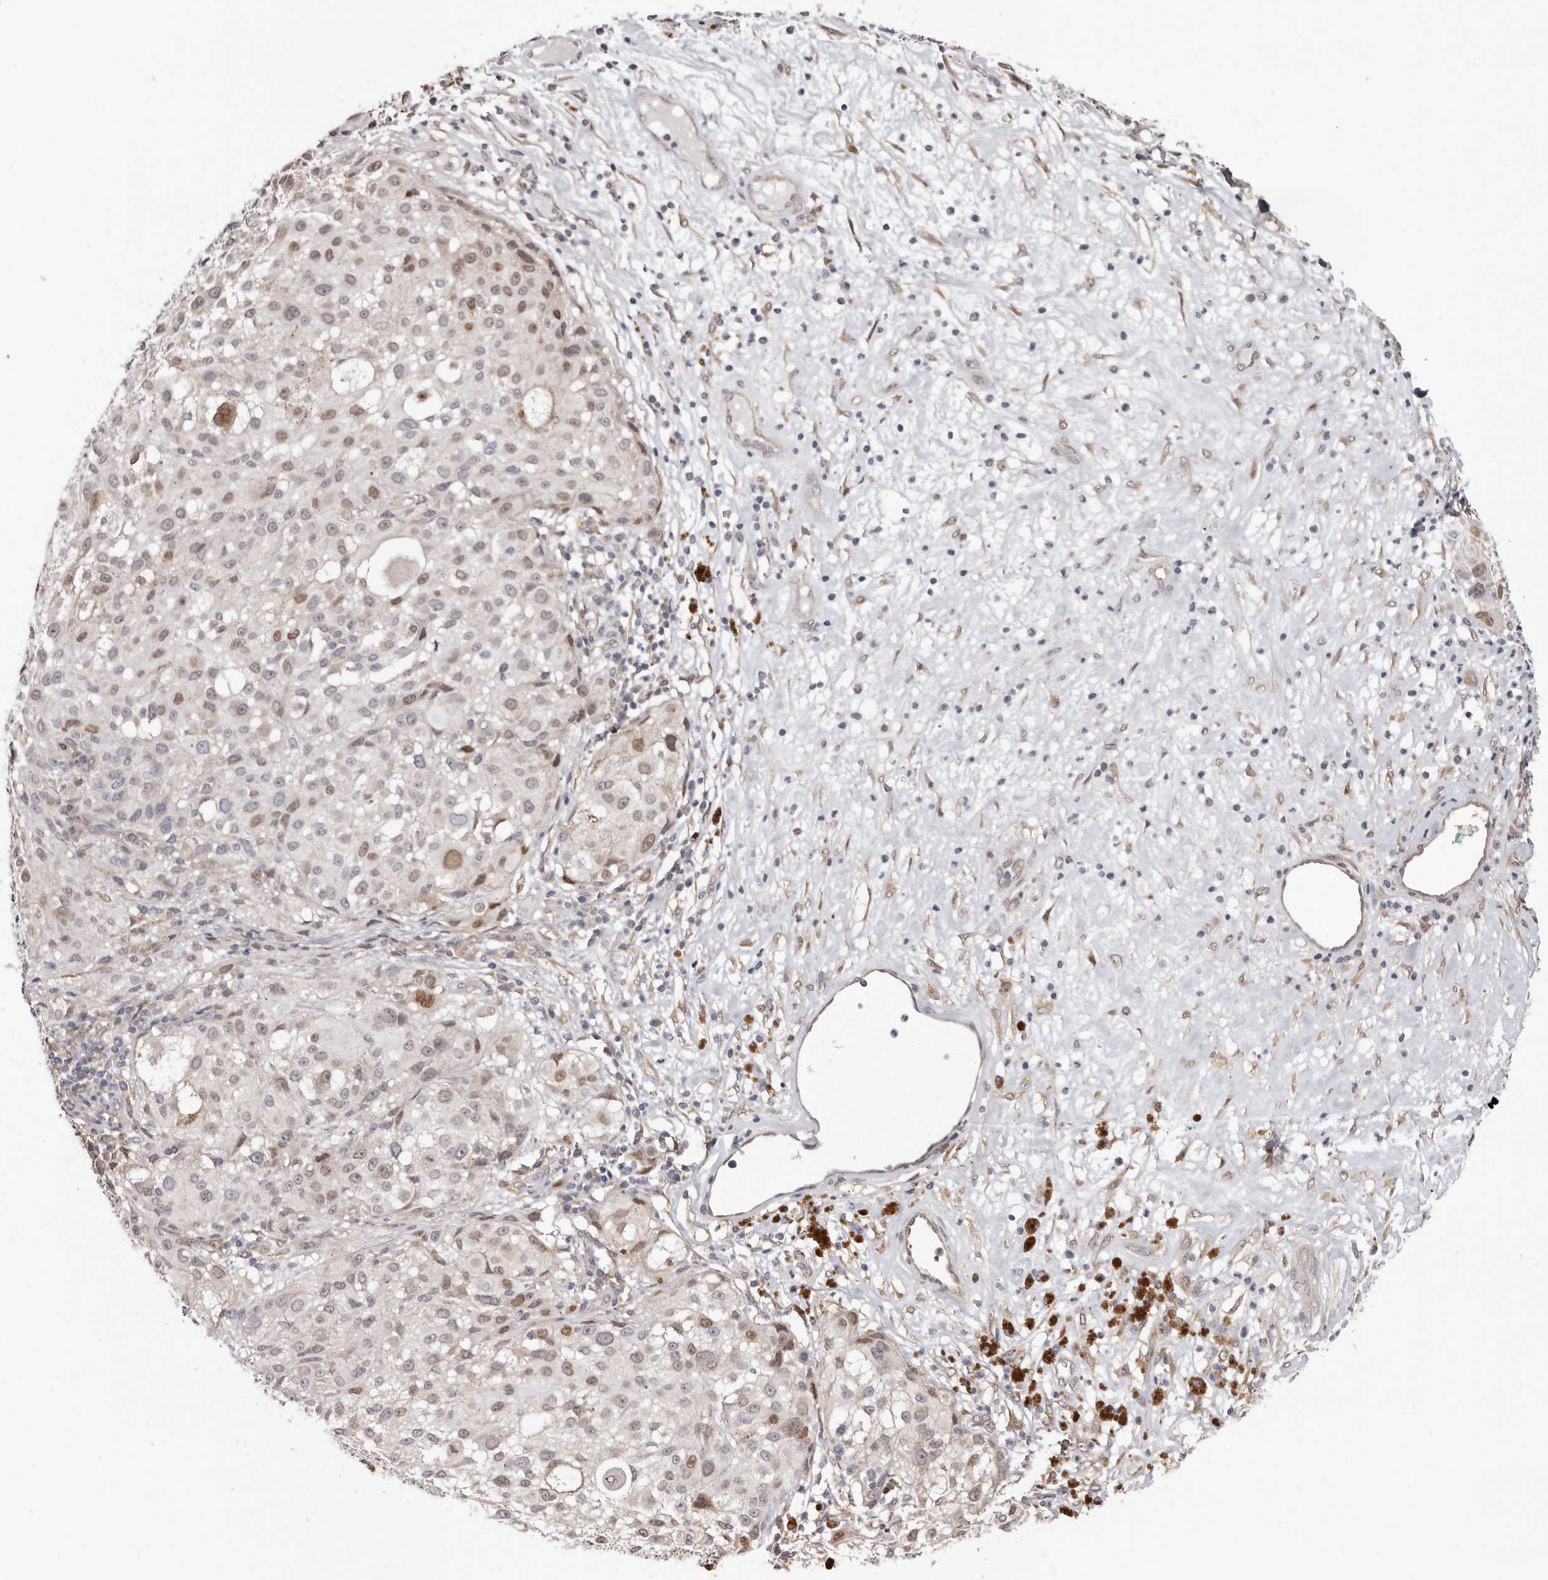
{"staining": {"intensity": "moderate", "quantity": "<25%", "location": "nuclear"}, "tissue": "melanoma", "cell_type": "Tumor cells", "image_type": "cancer", "snomed": [{"axis": "morphology", "description": "Necrosis, NOS"}, {"axis": "morphology", "description": "Malignant melanoma, NOS"}, {"axis": "topography", "description": "Skin"}], "caption": "This is a photomicrograph of immunohistochemistry staining of melanoma, which shows moderate positivity in the nuclear of tumor cells.", "gene": "KHDRBS2", "patient": {"sex": "female", "age": 87}}